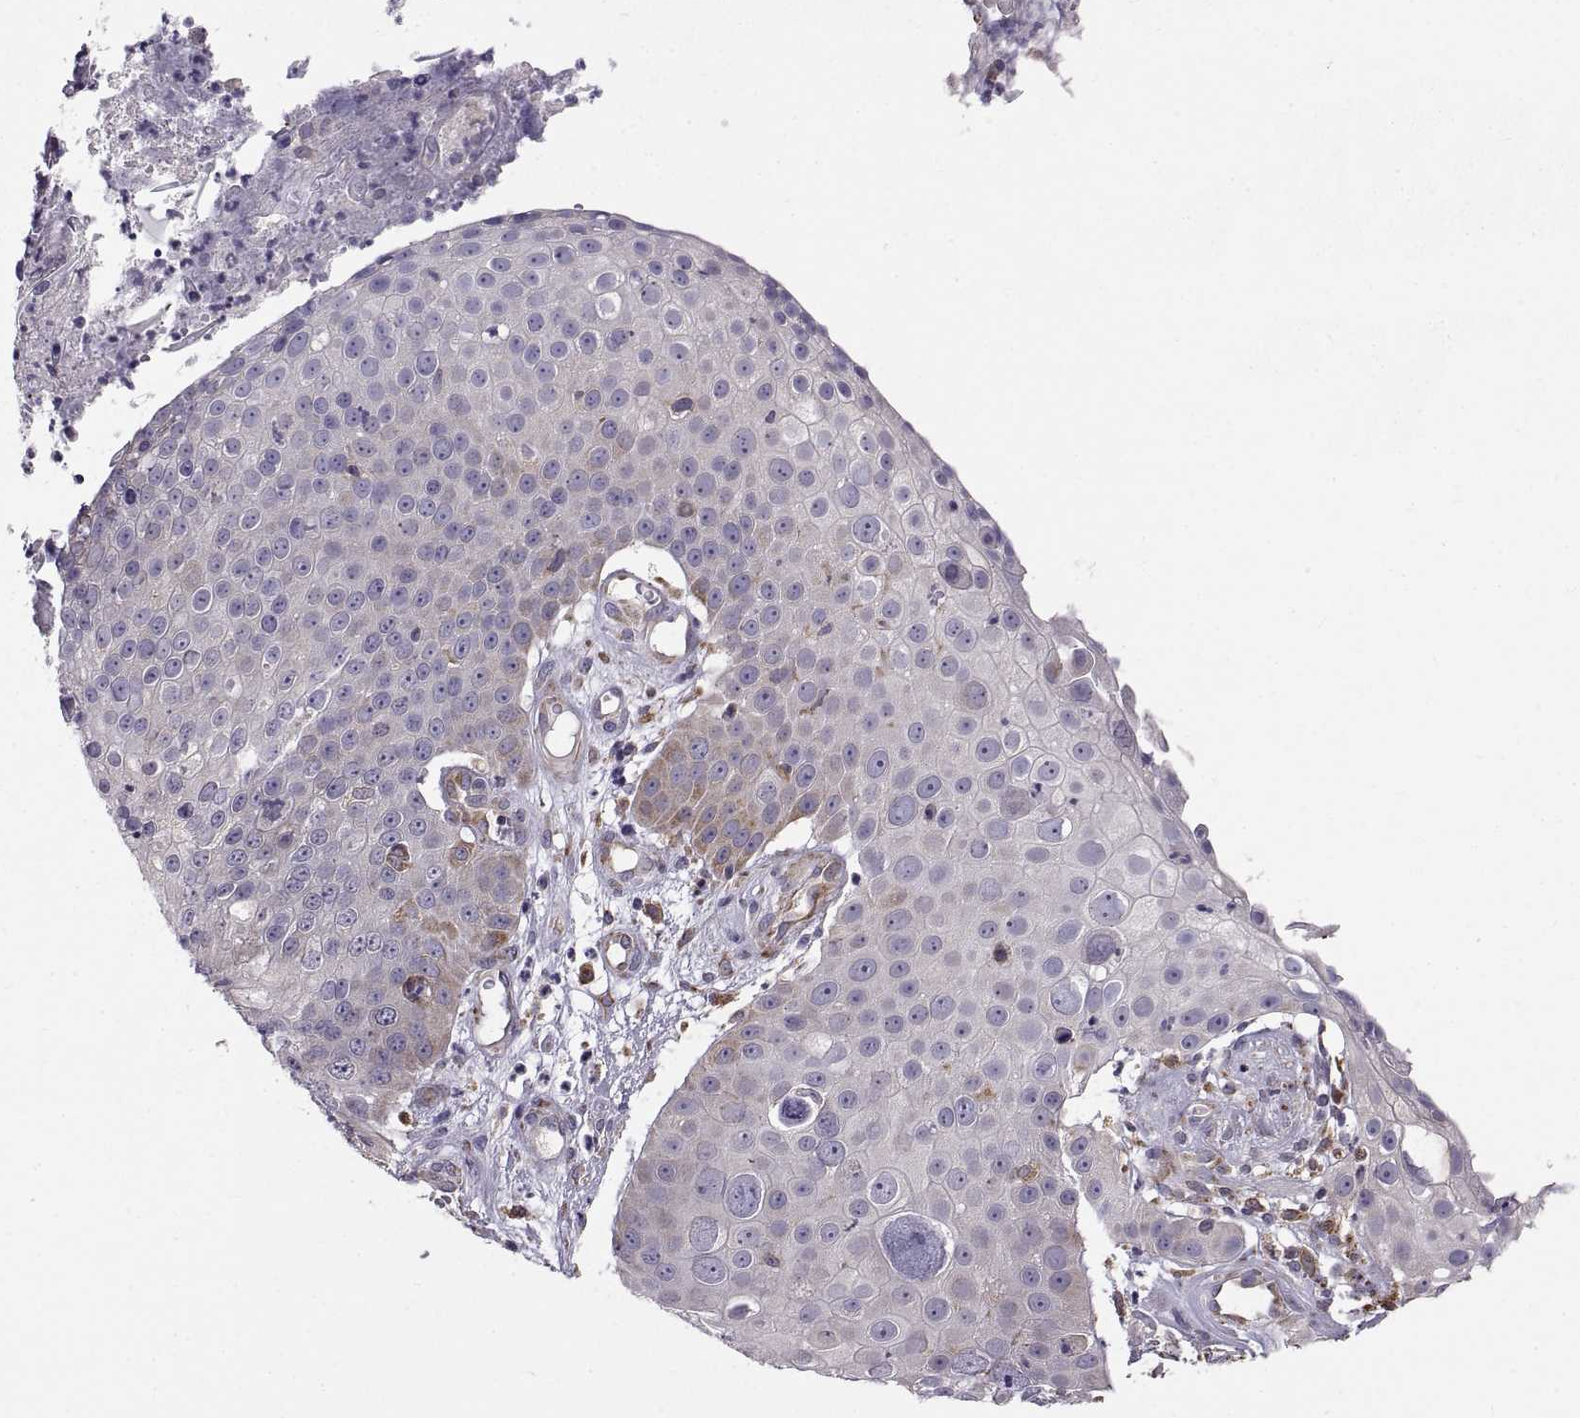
{"staining": {"intensity": "moderate", "quantity": "<25%", "location": "cytoplasmic/membranous"}, "tissue": "skin cancer", "cell_type": "Tumor cells", "image_type": "cancer", "snomed": [{"axis": "morphology", "description": "Squamous cell carcinoma, NOS"}, {"axis": "topography", "description": "Skin"}], "caption": "Brown immunohistochemical staining in human skin cancer (squamous cell carcinoma) reveals moderate cytoplasmic/membranous positivity in about <25% of tumor cells. (brown staining indicates protein expression, while blue staining denotes nuclei).", "gene": "PLEKHB2", "patient": {"sex": "male", "age": 71}}